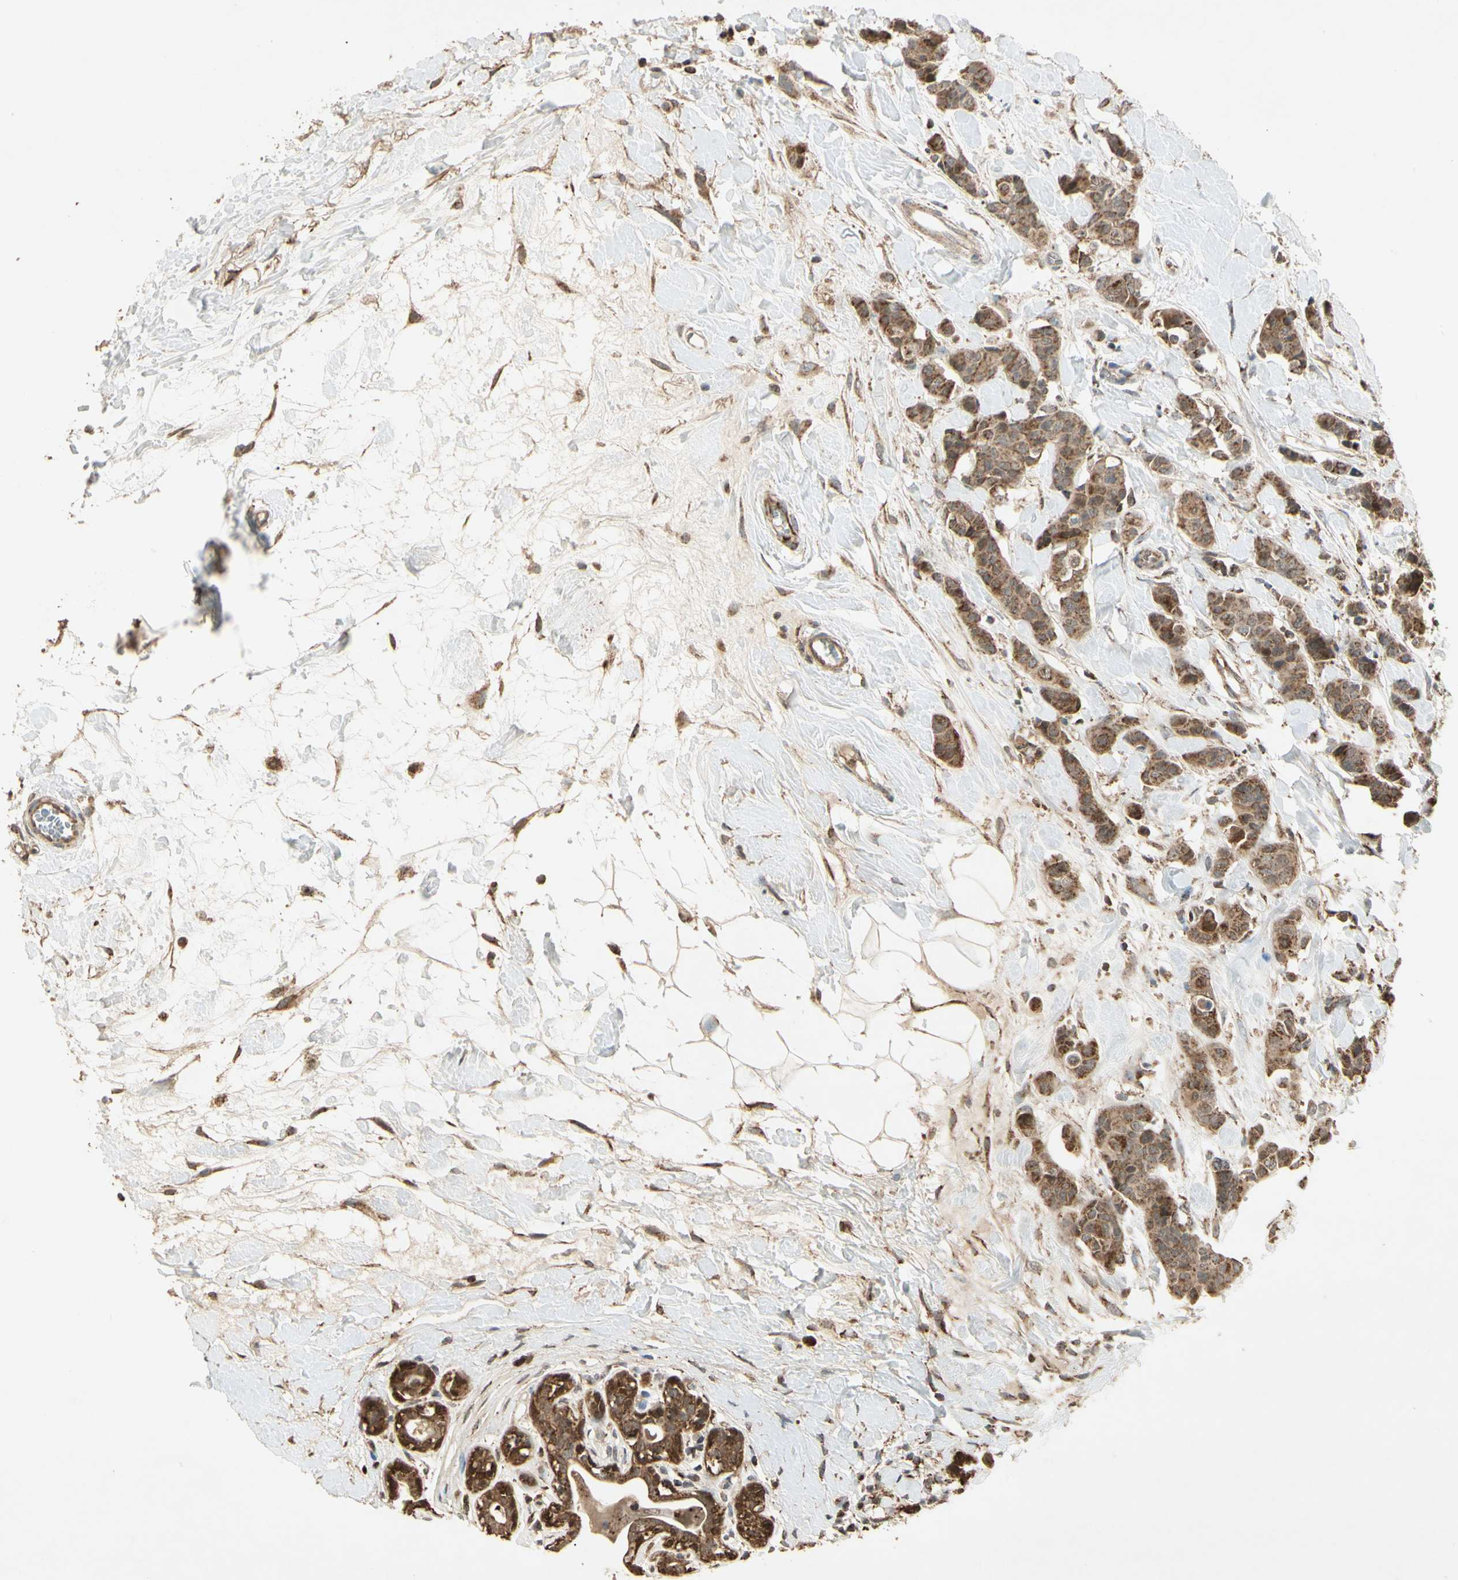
{"staining": {"intensity": "moderate", "quantity": ">75%", "location": "cytoplasmic/membranous"}, "tissue": "breast cancer", "cell_type": "Tumor cells", "image_type": "cancer", "snomed": [{"axis": "morphology", "description": "Normal tissue, NOS"}, {"axis": "morphology", "description": "Duct carcinoma"}, {"axis": "topography", "description": "Breast"}], "caption": "Protein expression analysis of infiltrating ductal carcinoma (breast) displays moderate cytoplasmic/membranous positivity in about >75% of tumor cells.", "gene": "PRDX5", "patient": {"sex": "female", "age": 40}}